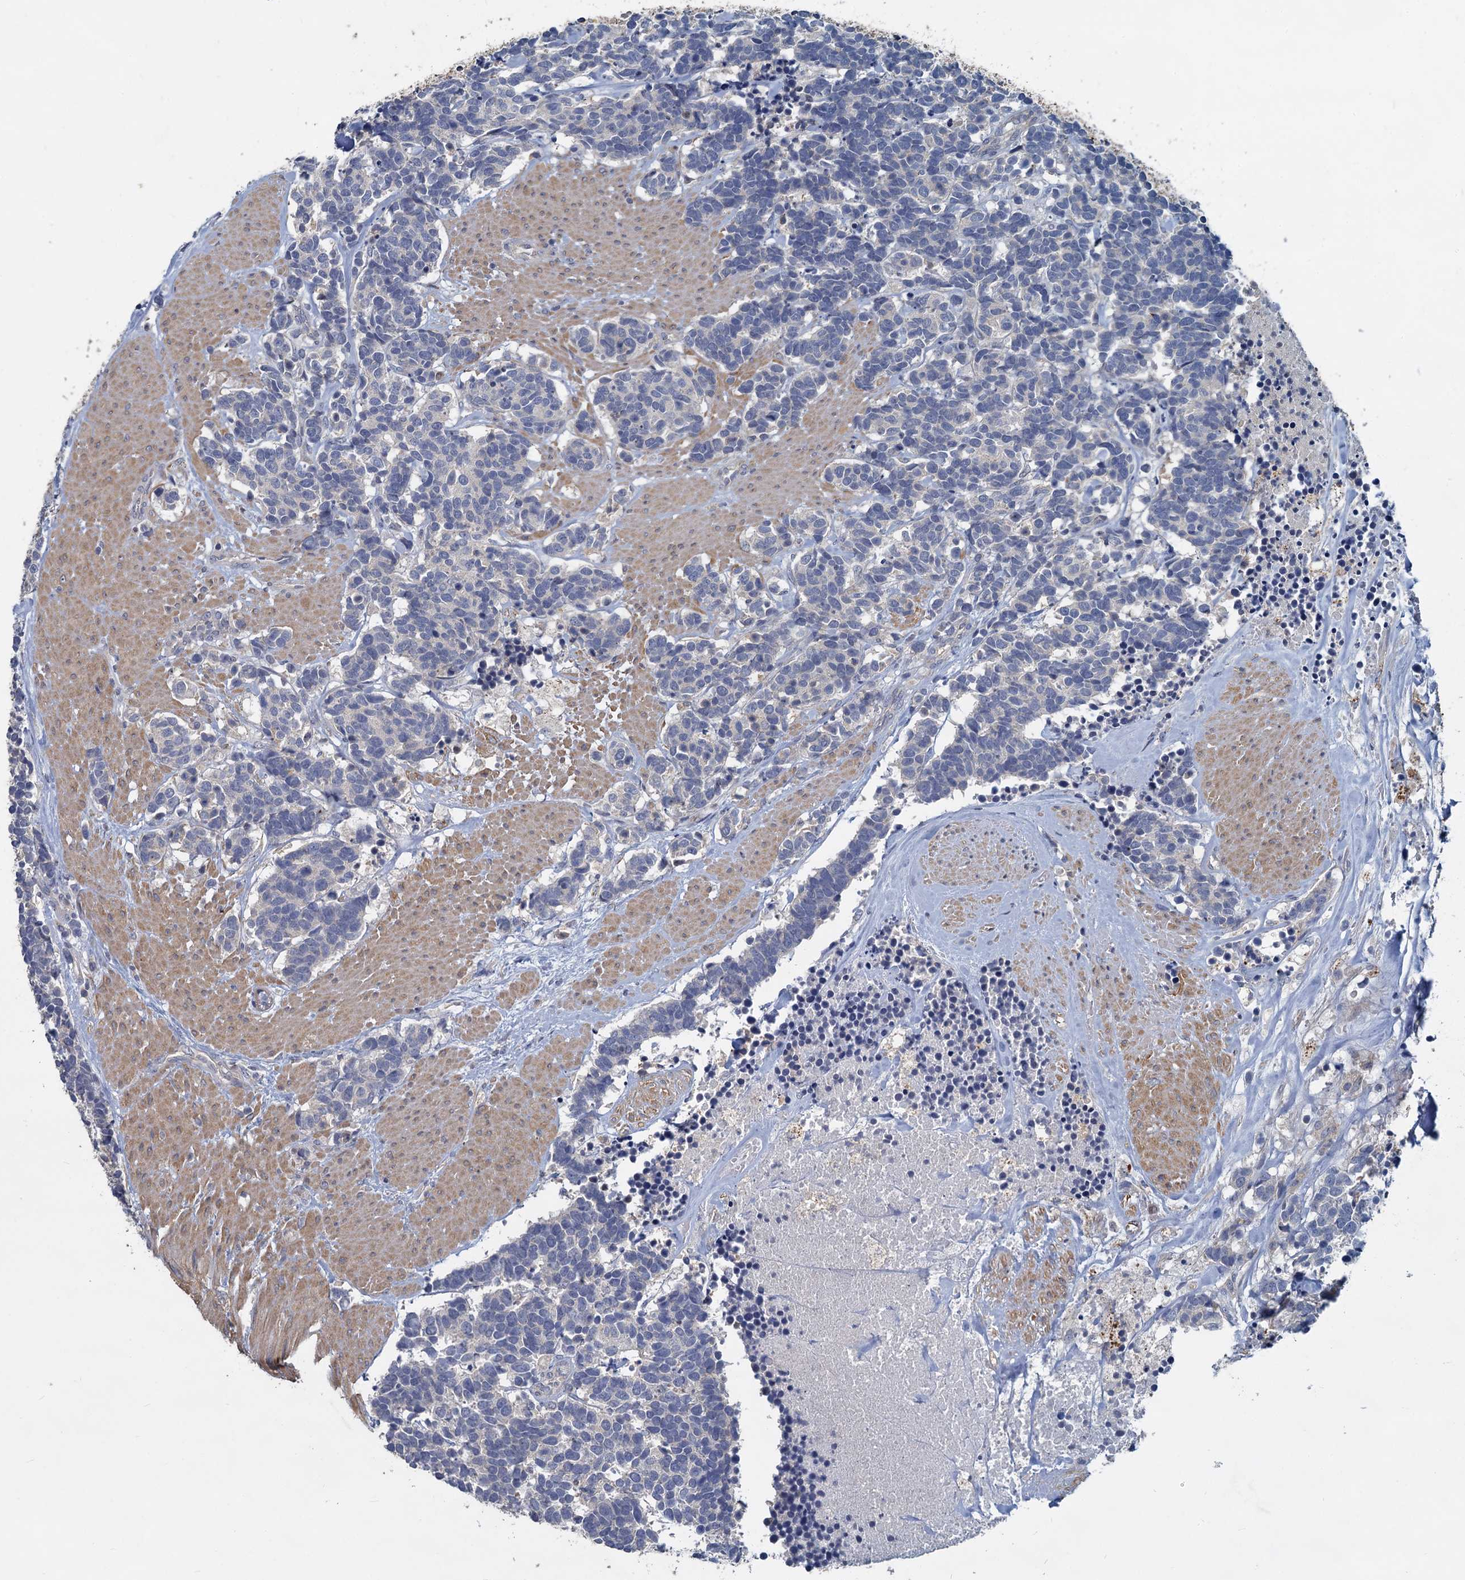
{"staining": {"intensity": "negative", "quantity": "none", "location": "none"}, "tissue": "carcinoid", "cell_type": "Tumor cells", "image_type": "cancer", "snomed": [{"axis": "morphology", "description": "Carcinoma, NOS"}, {"axis": "morphology", "description": "Carcinoid, malignant, NOS"}, {"axis": "topography", "description": "Urinary bladder"}], "caption": "DAB immunohistochemical staining of human malignant carcinoid displays no significant positivity in tumor cells. (DAB (3,3'-diaminobenzidine) immunohistochemistry, high magnification).", "gene": "SLC2A7", "patient": {"sex": "male", "age": 57}}